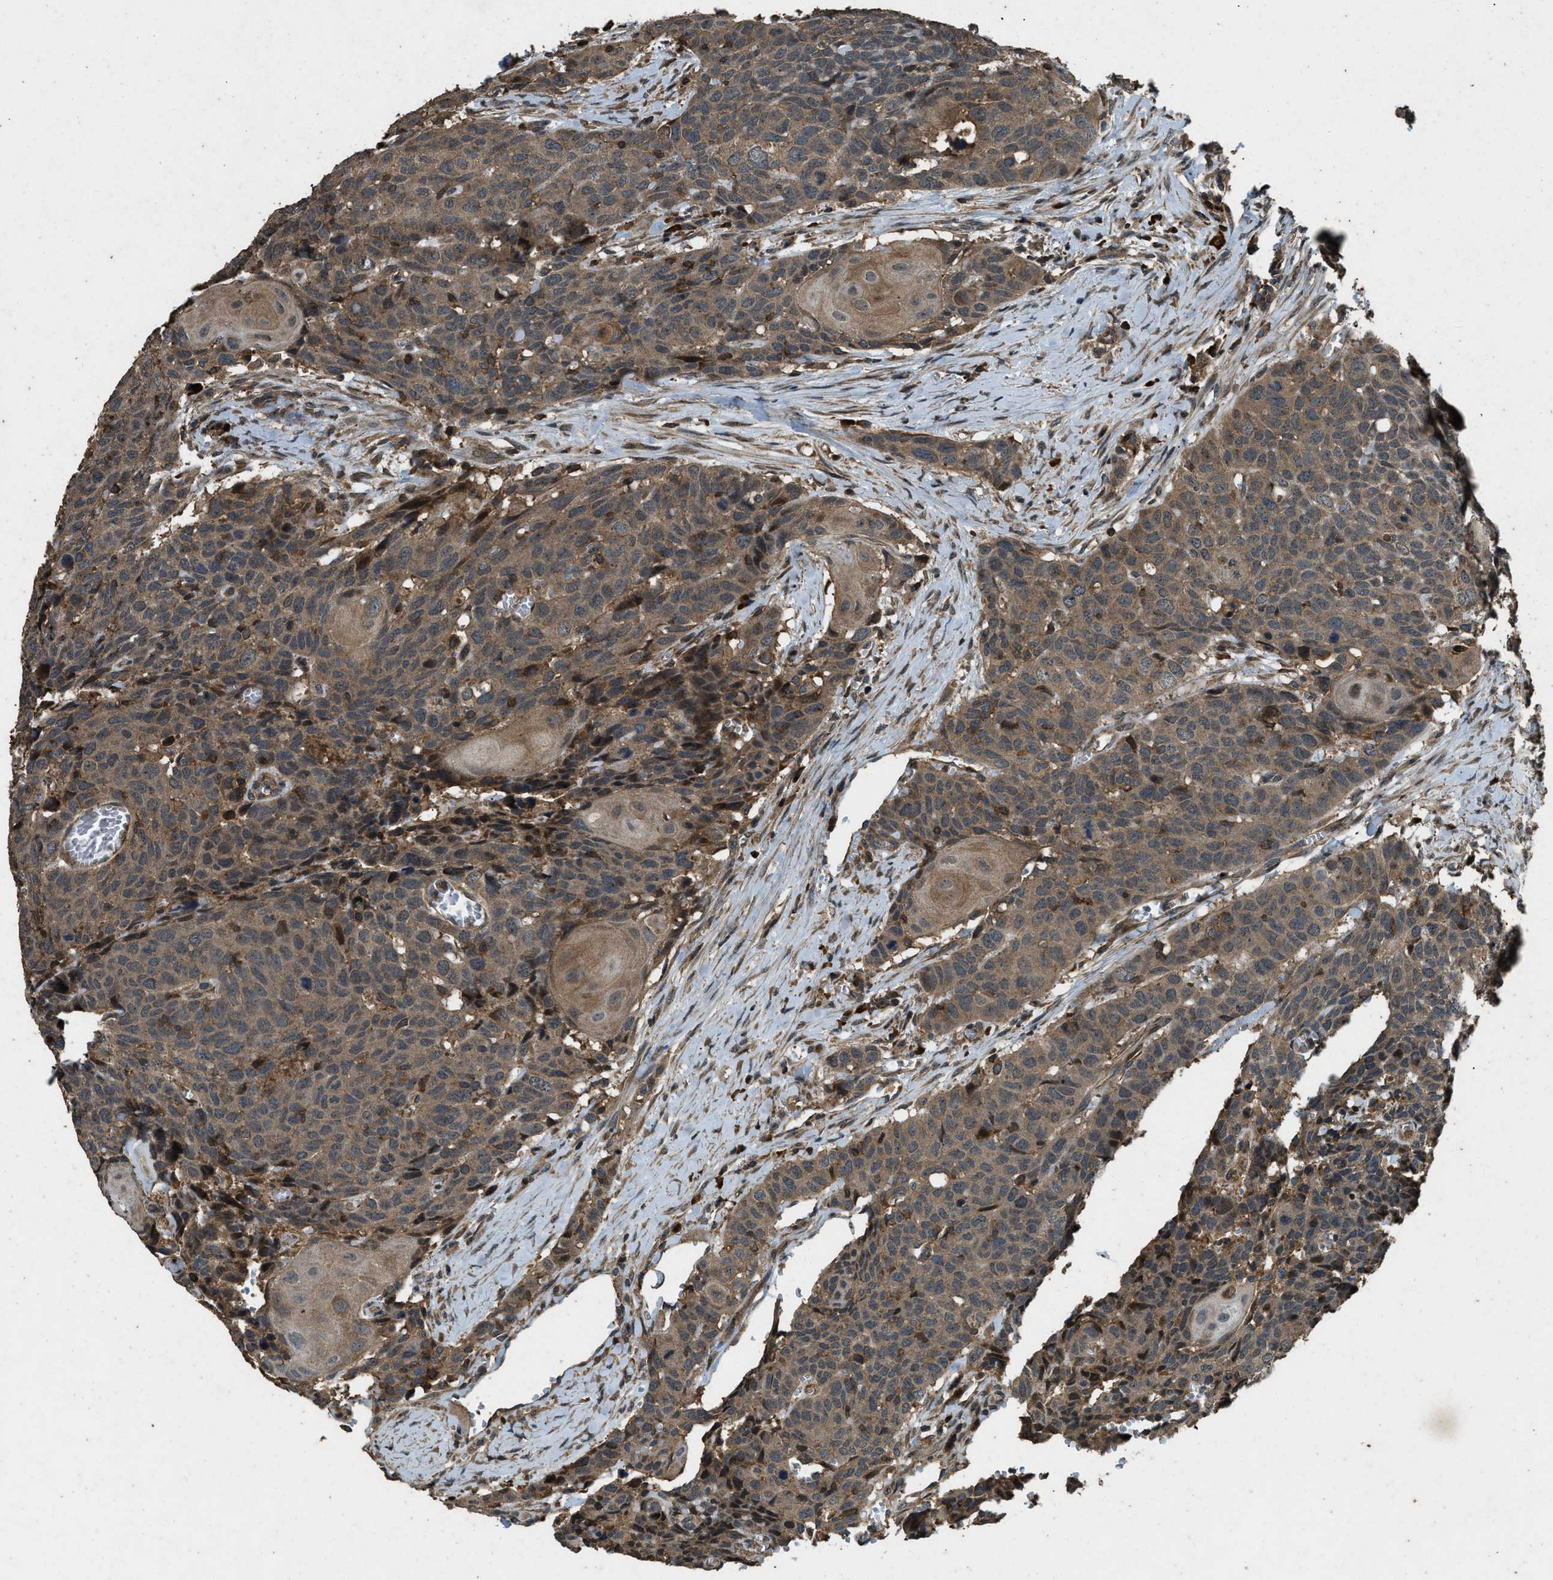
{"staining": {"intensity": "moderate", "quantity": ">75%", "location": "cytoplasmic/membranous"}, "tissue": "head and neck cancer", "cell_type": "Tumor cells", "image_type": "cancer", "snomed": [{"axis": "morphology", "description": "Squamous cell carcinoma, NOS"}, {"axis": "topography", "description": "Head-Neck"}], "caption": "Human squamous cell carcinoma (head and neck) stained with a protein marker displays moderate staining in tumor cells.", "gene": "ATP8B1", "patient": {"sex": "male", "age": 66}}